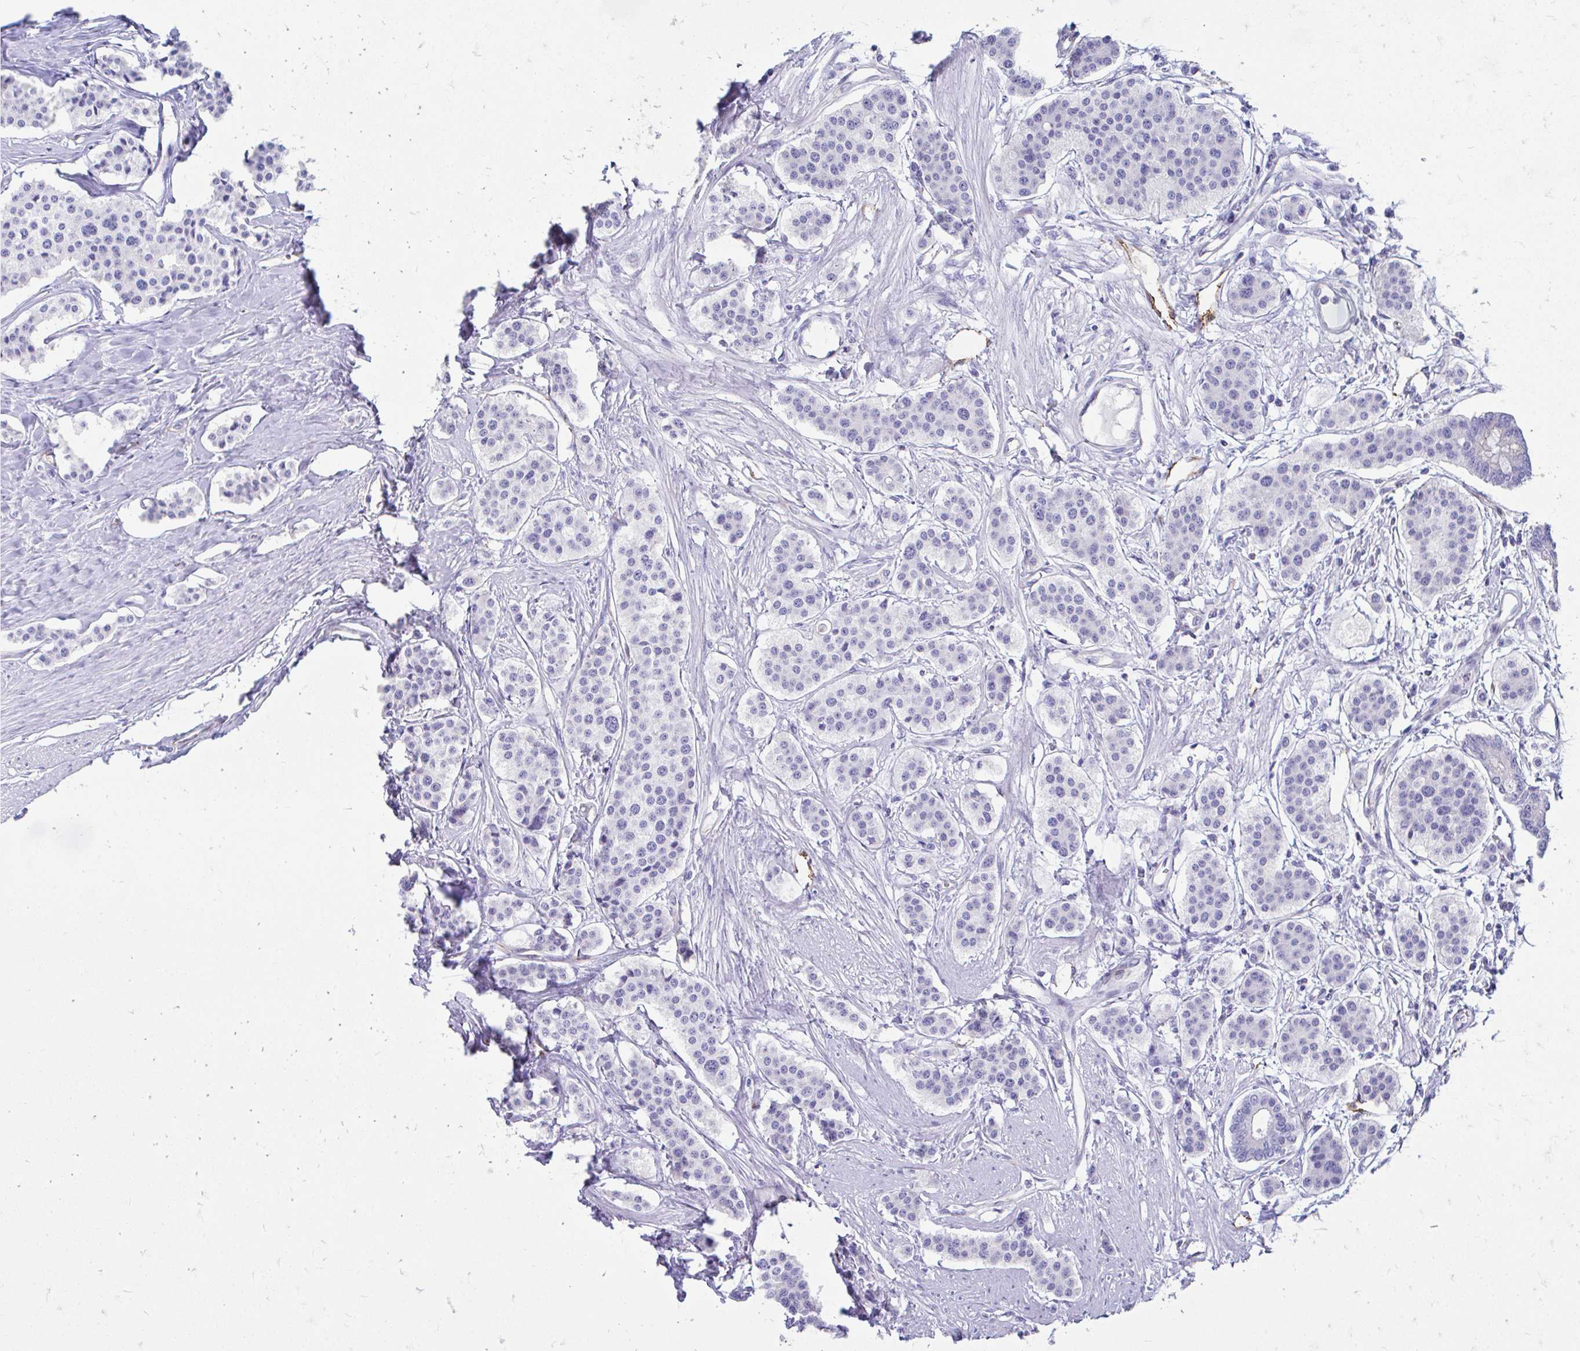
{"staining": {"intensity": "negative", "quantity": "none", "location": "none"}, "tissue": "carcinoid", "cell_type": "Tumor cells", "image_type": "cancer", "snomed": [{"axis": "morphology", "description": "Carcinoid, malignant, NOS"}, {"axis": "topography", "description": "Small intestine"}], "caption": "Immunohistochemistry (IHC) of carcinoid shows no staining in tumor cells.", "gene": "KRIT1", "patient": {"sex": "male", "age": 60}}